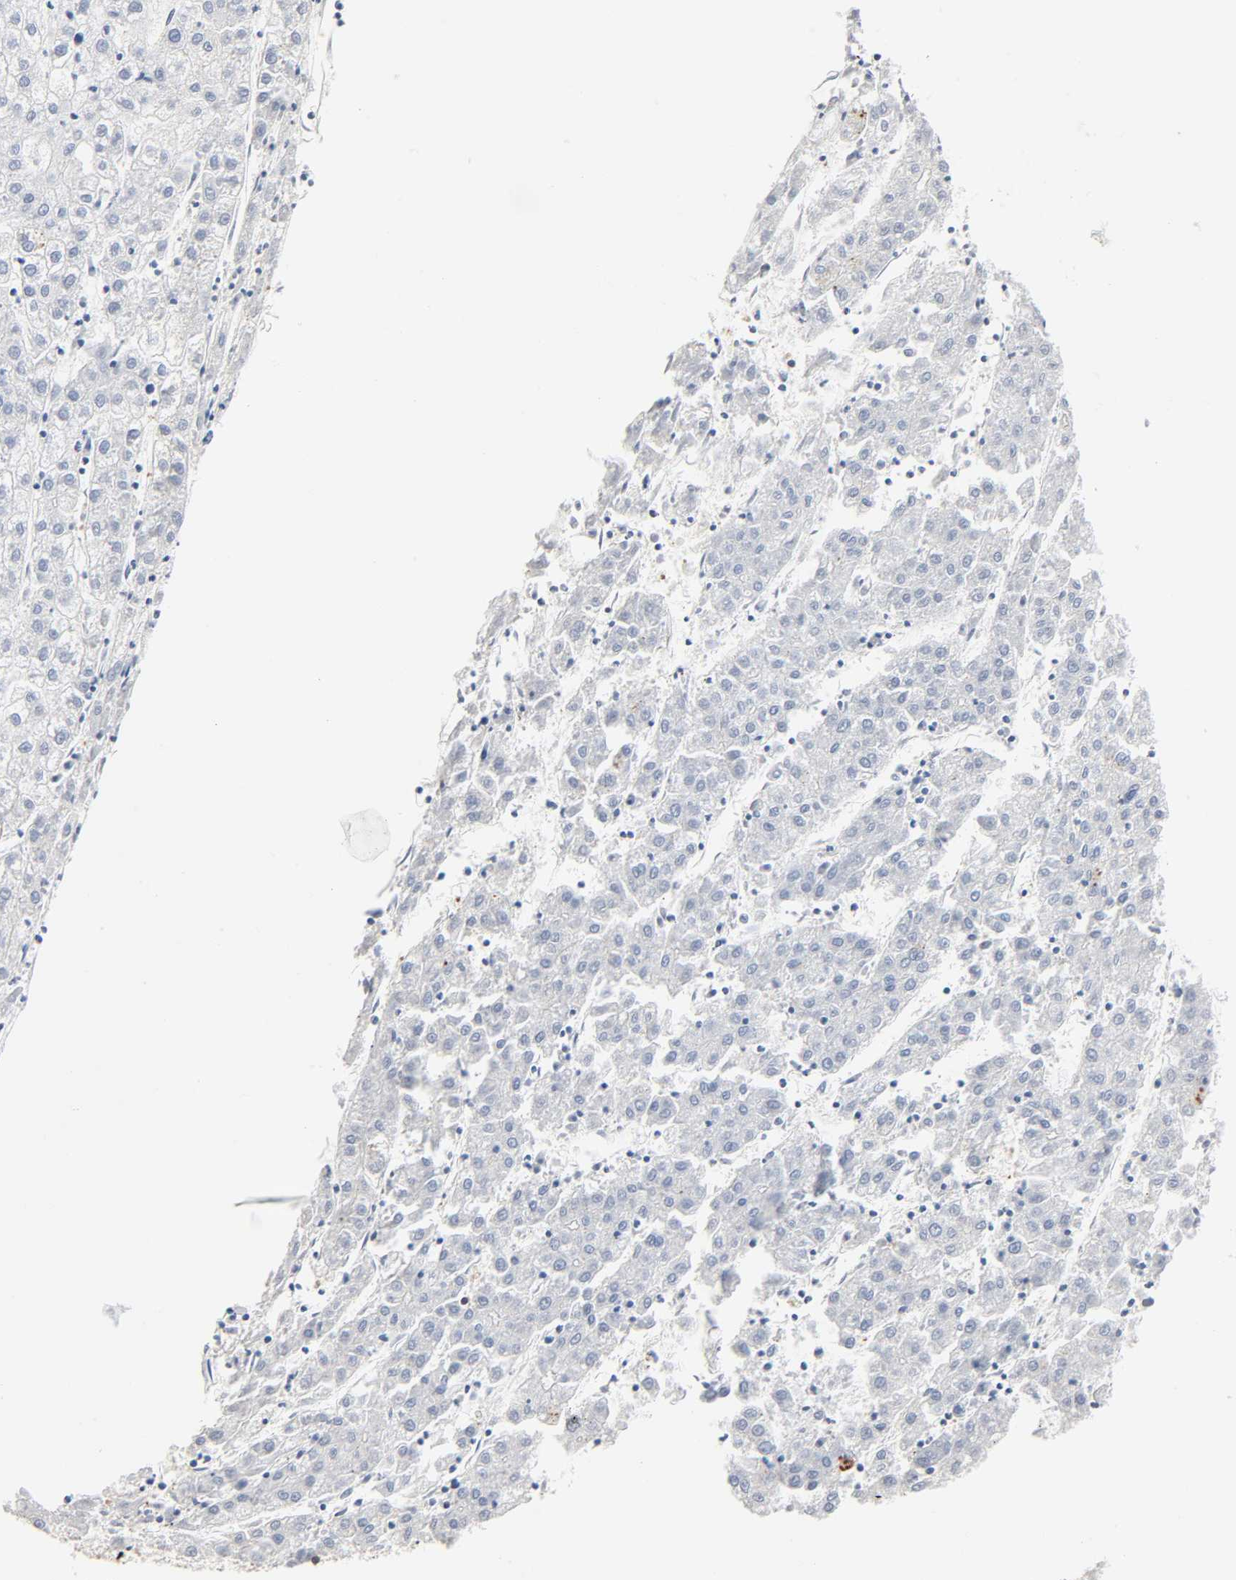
{"staining": {"intensity": "negative", "quantity": "none", "location": "none"}, "tissue": "liver cancer", "cell_type": "Tumor cells", "image_type": "cancer", "snomed": [{"axis": "morphology", "description": "Carcinoma, Hepatocellular, NOS"}, {"axis": "topography", "description": "Liver"}], "caption": "Liver cancer was stained to show a protein in brown. There is no significant expression in tumor cells. (DAB immunohistochemistry (IHC), high magnification).", "gene": "BIN1", "patient": {"sex": "male", "age": 72}}